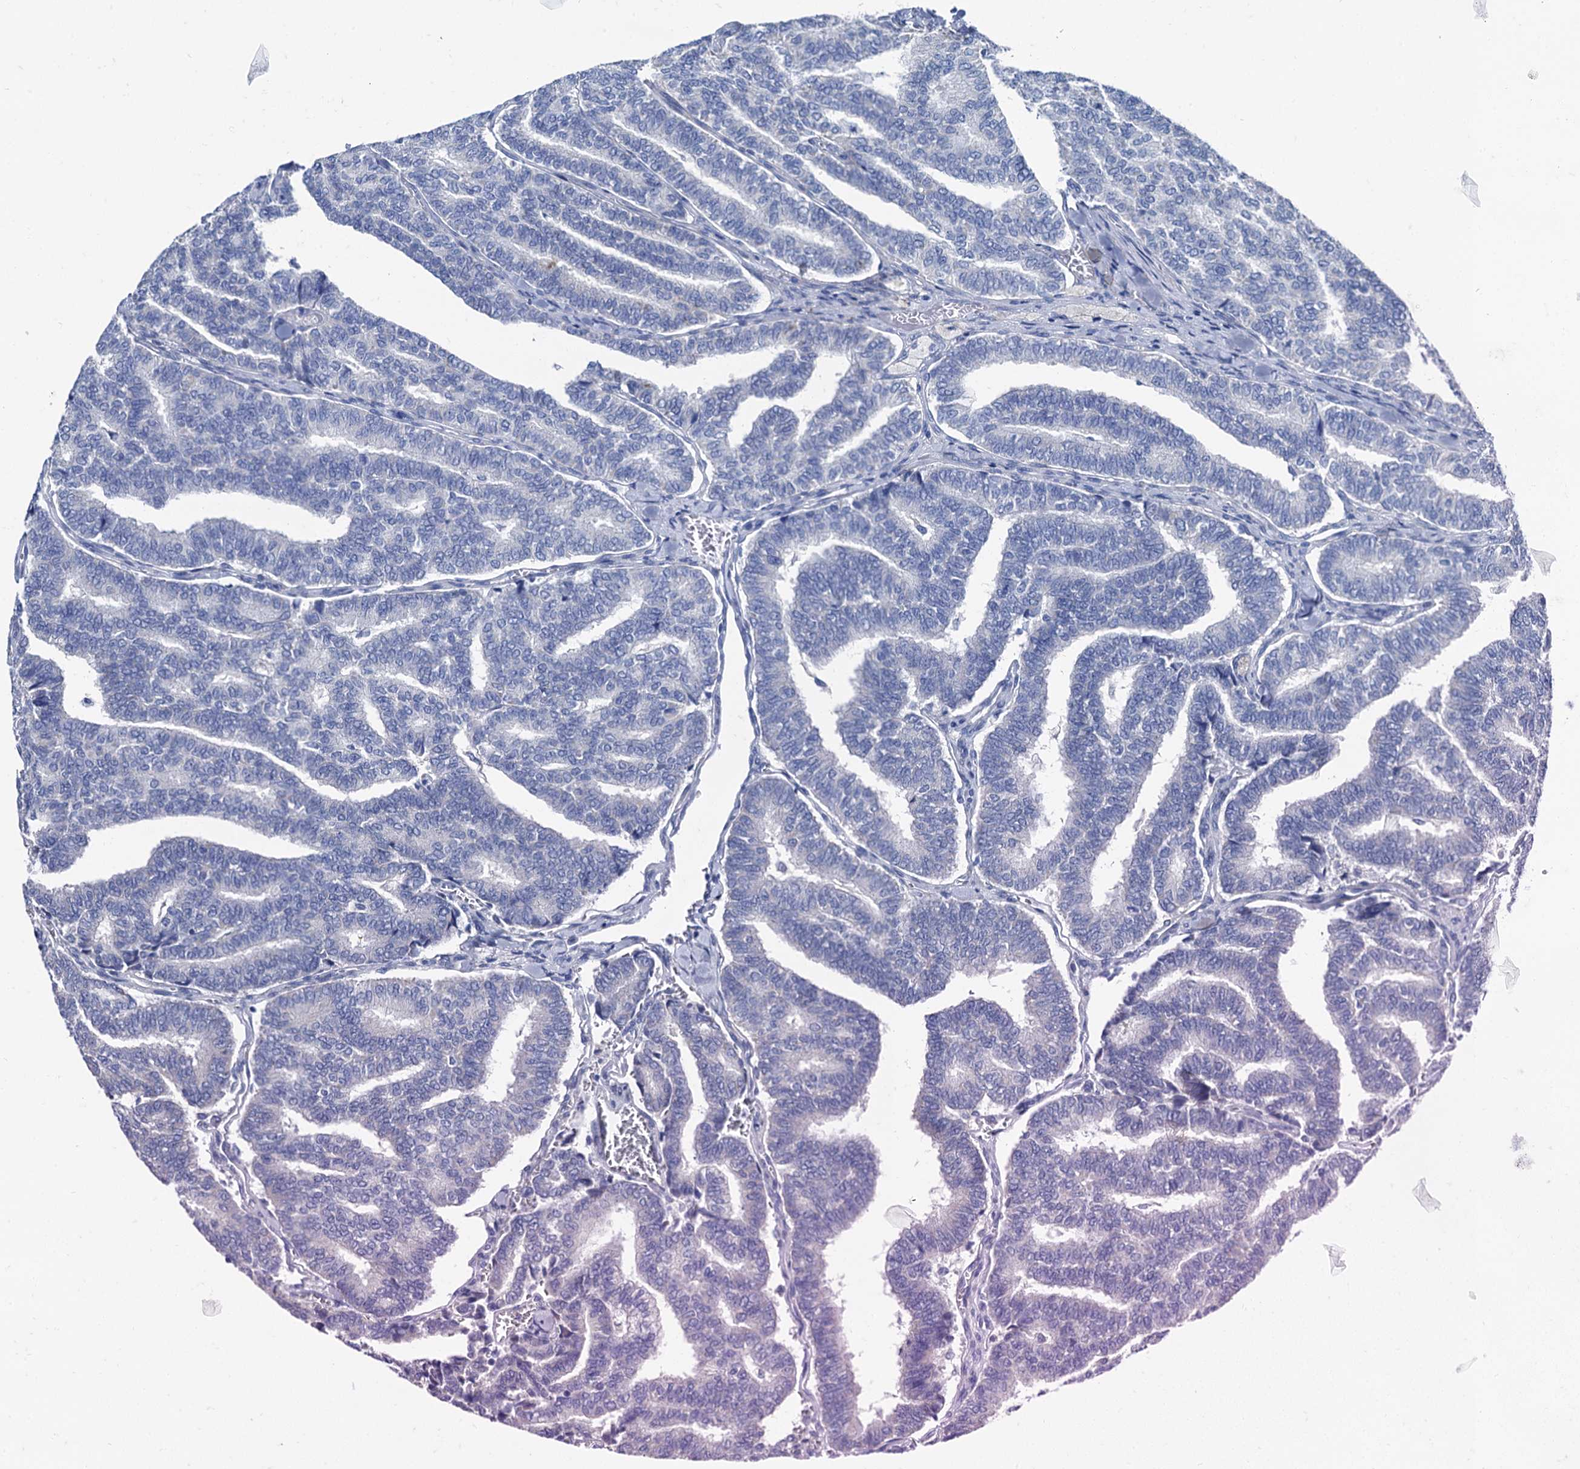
{"staining": {"intensity": "negative", "quantity": "none", "location": "none"}, "tissue": "thyroid cancer", "cell_type": "Tumor cells", "image_type": "cancer", "snomed": [{"axis": "morphology", "description": "Papillary adenocarcinoma, NOS"}, {"axis": "topography", "description": "Thyroid gland"}], "caption": "Tumor cells show no significant protein staining in thyroid cancer.", "gene": "FOXR2", "patient": {"sex": "female", "age": 35}}